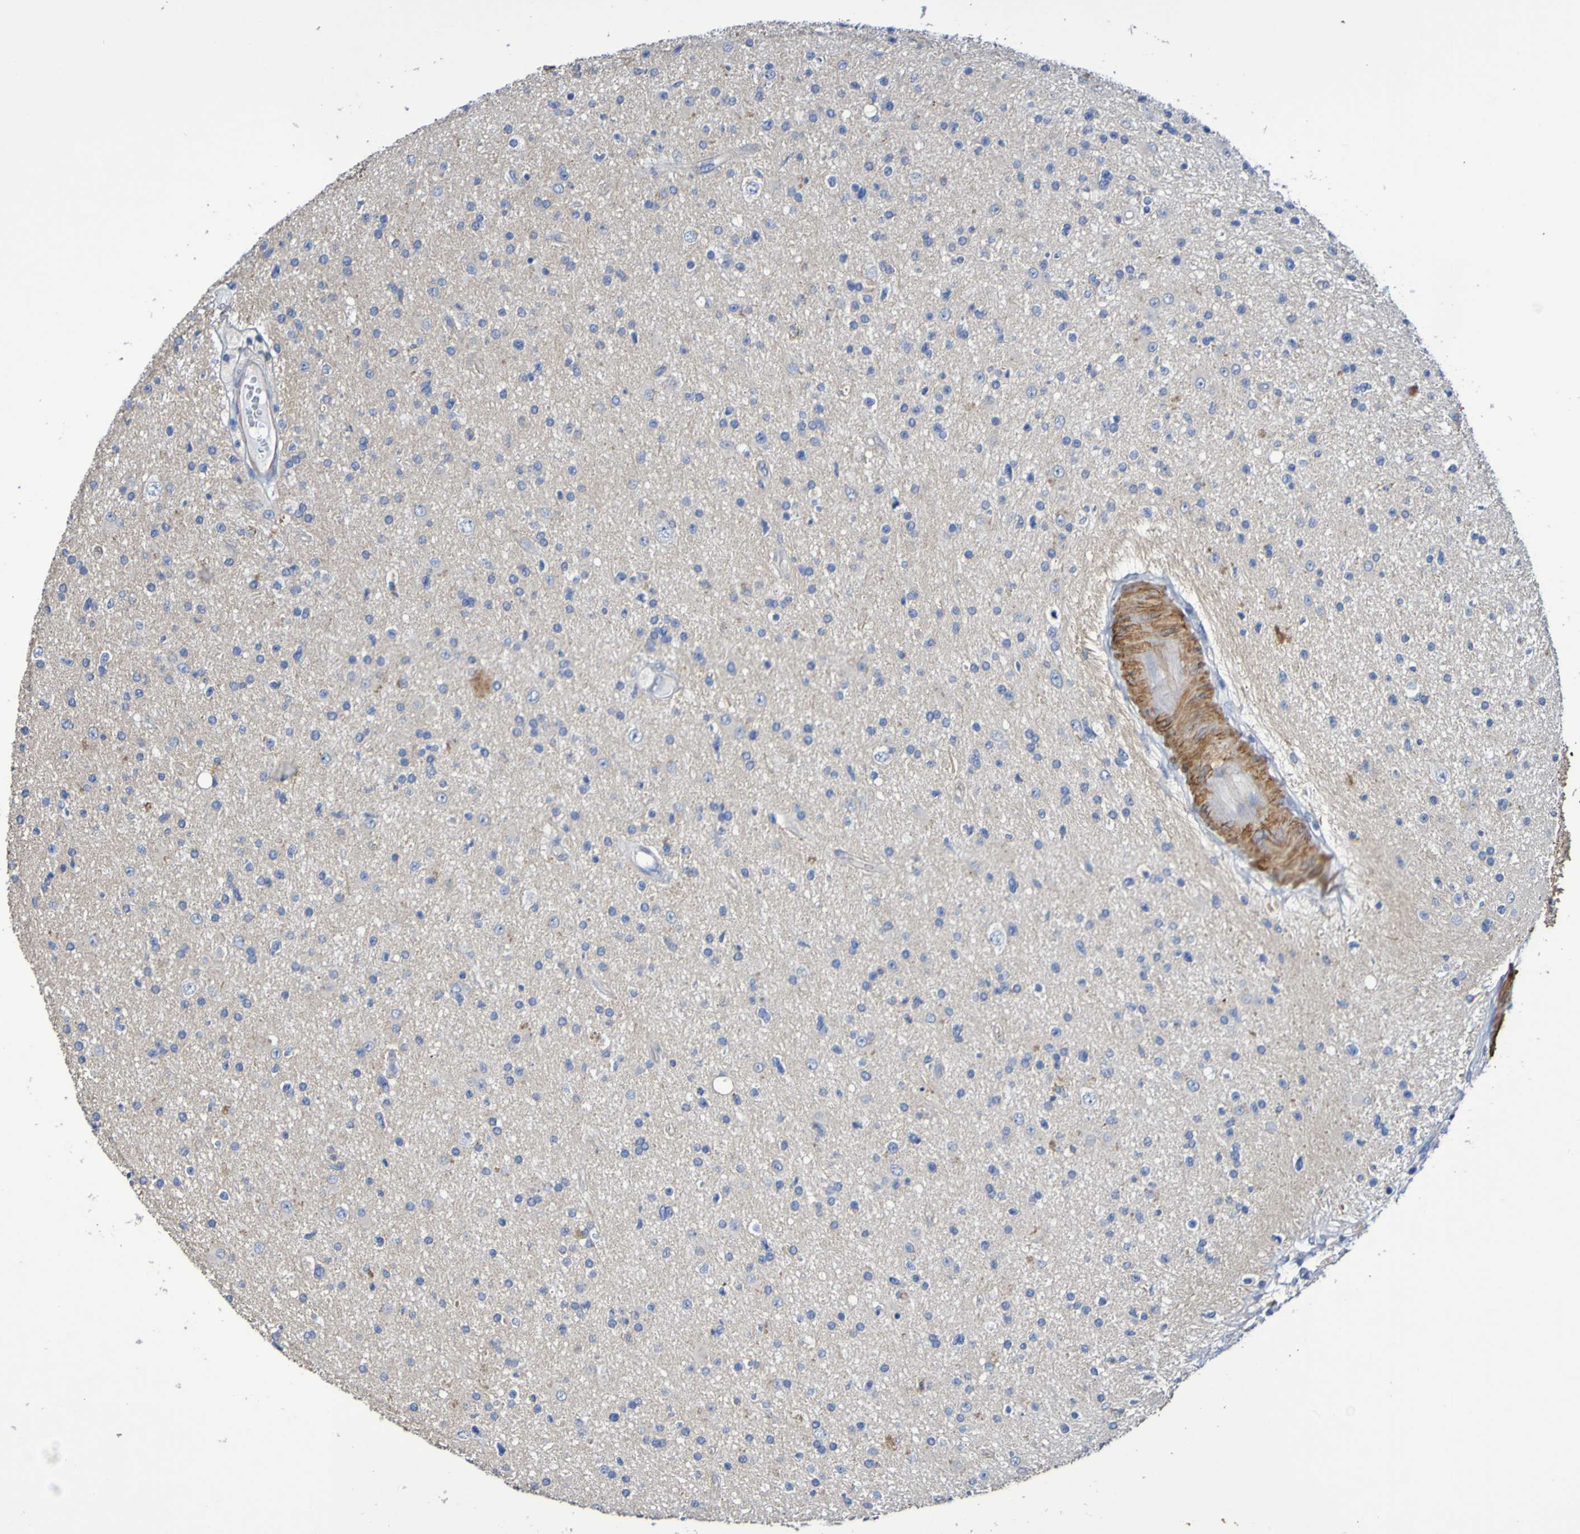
{"staining": {"intensity": "negative", "quantity": "none", "location": "none"}, "tissue": "glioma", "cell_type": "Tumor cells", "image_type": "cancer", "snomed": [{"axis": "morphology", "description": "Glioma, malignant, High grade"}, {"axis": "topography", "description": "Brain"}], "caption": "IHC of human malignant glioma (high-grade) shows no expression in tumor cells.", "gene": "SRPRB", "patient": {"sex": "male", "age": 33}}